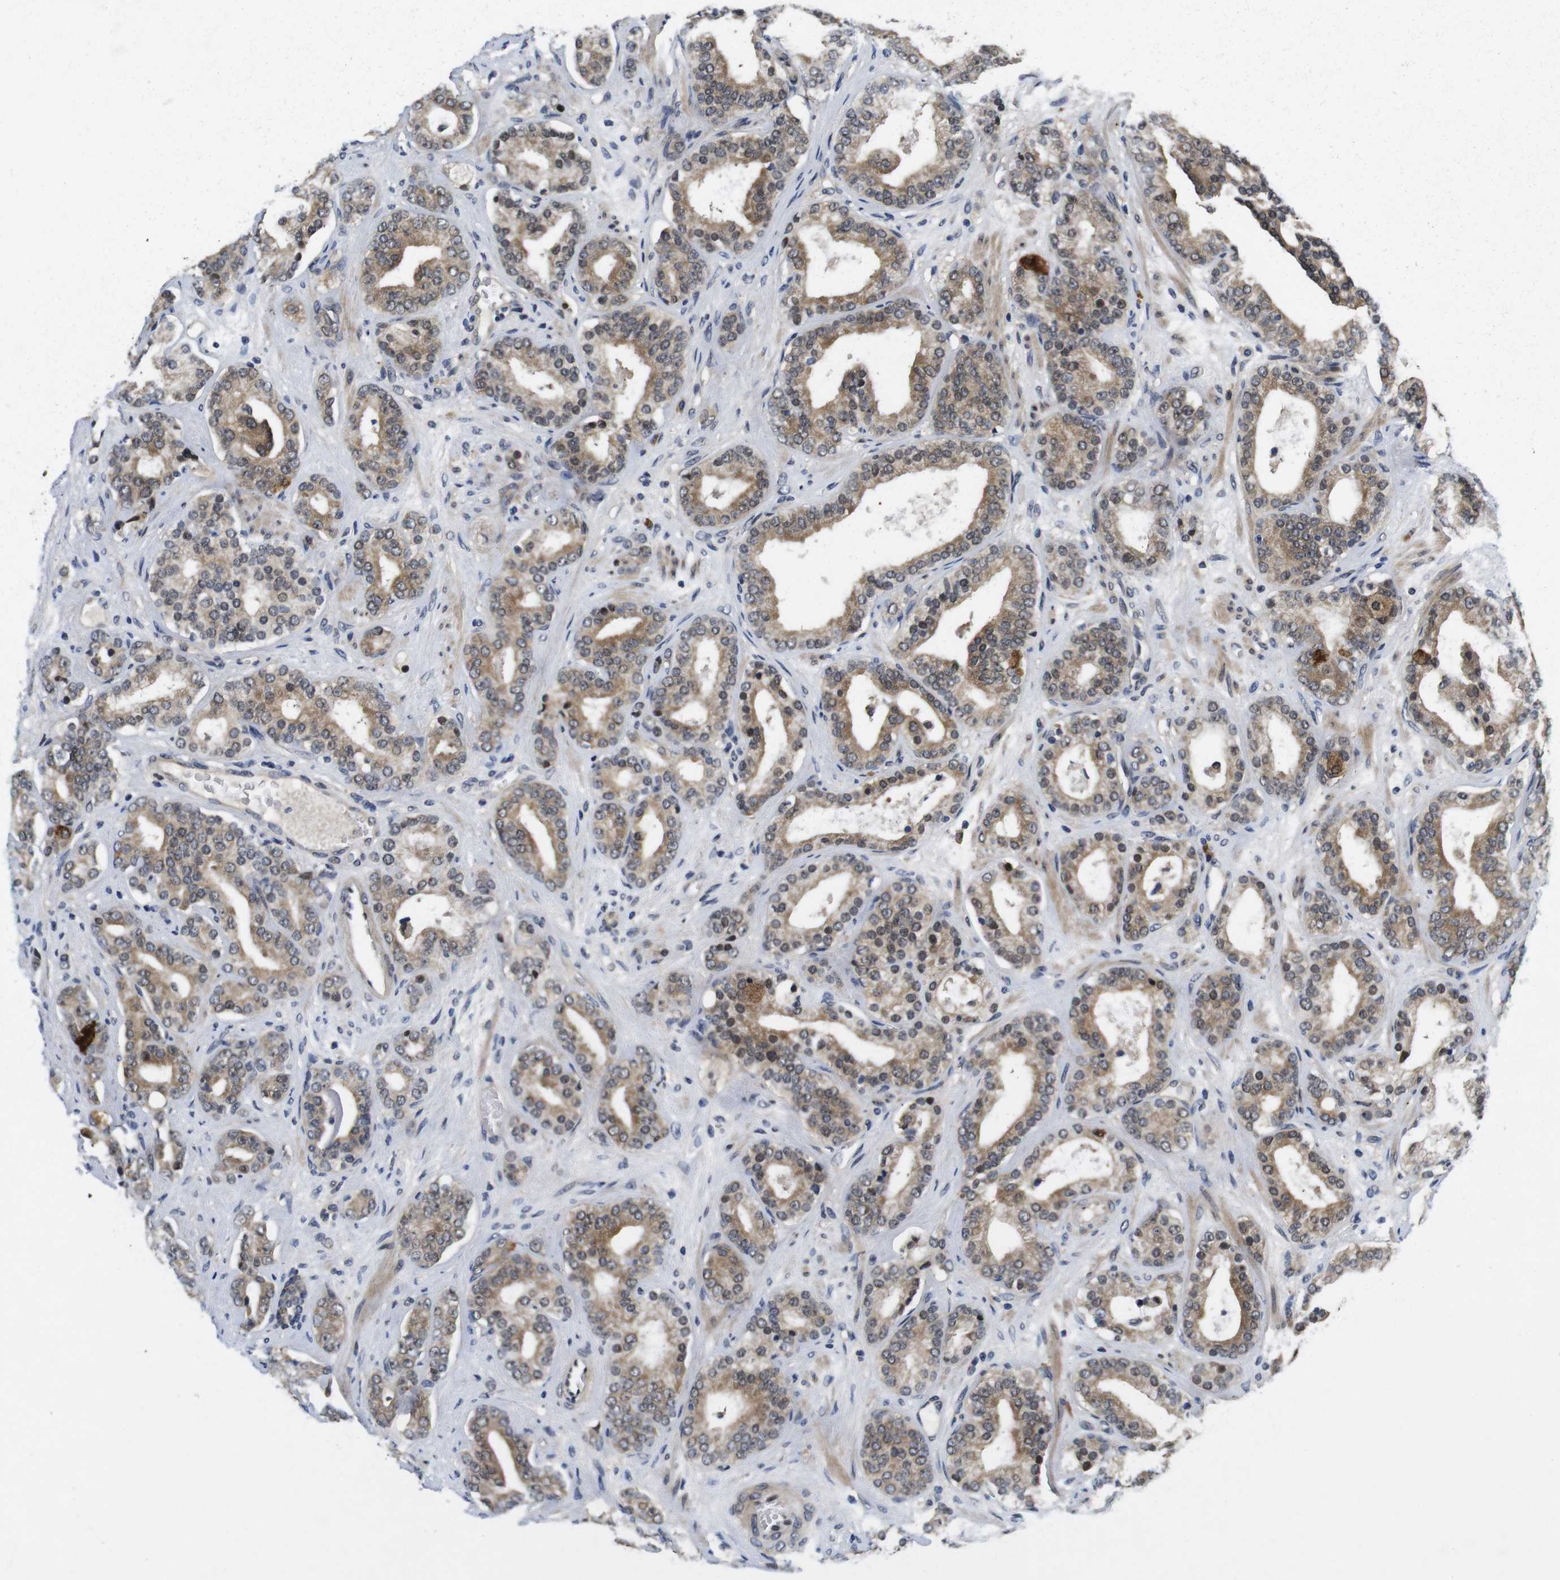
{"staining": {"intensity": "moderate", "quantity": ">75%", "location": "cytoplasmic/membranous"}, "tissue": "prostate cancer", "cell_type": "Tumor cells", "image_type": "cancer", "snomed": [{"axis": "morphology", "description": "Adenocarcinoma, Low grade"}, {"axis": "topography", "description": "Prostate"}], "caption": "Protein analysis of prostate low-grade adenocarcinoma tissue shows moderate cytoplasmic/membranous expression in about >75% of tumor cells. The staining is performed using DAB brown chromogen to label protein expression. The nuclei are counter-stained blue using hematoxylin.", "gene": "ZBTB46", "patient": {"sex": "male", "age": 63}}